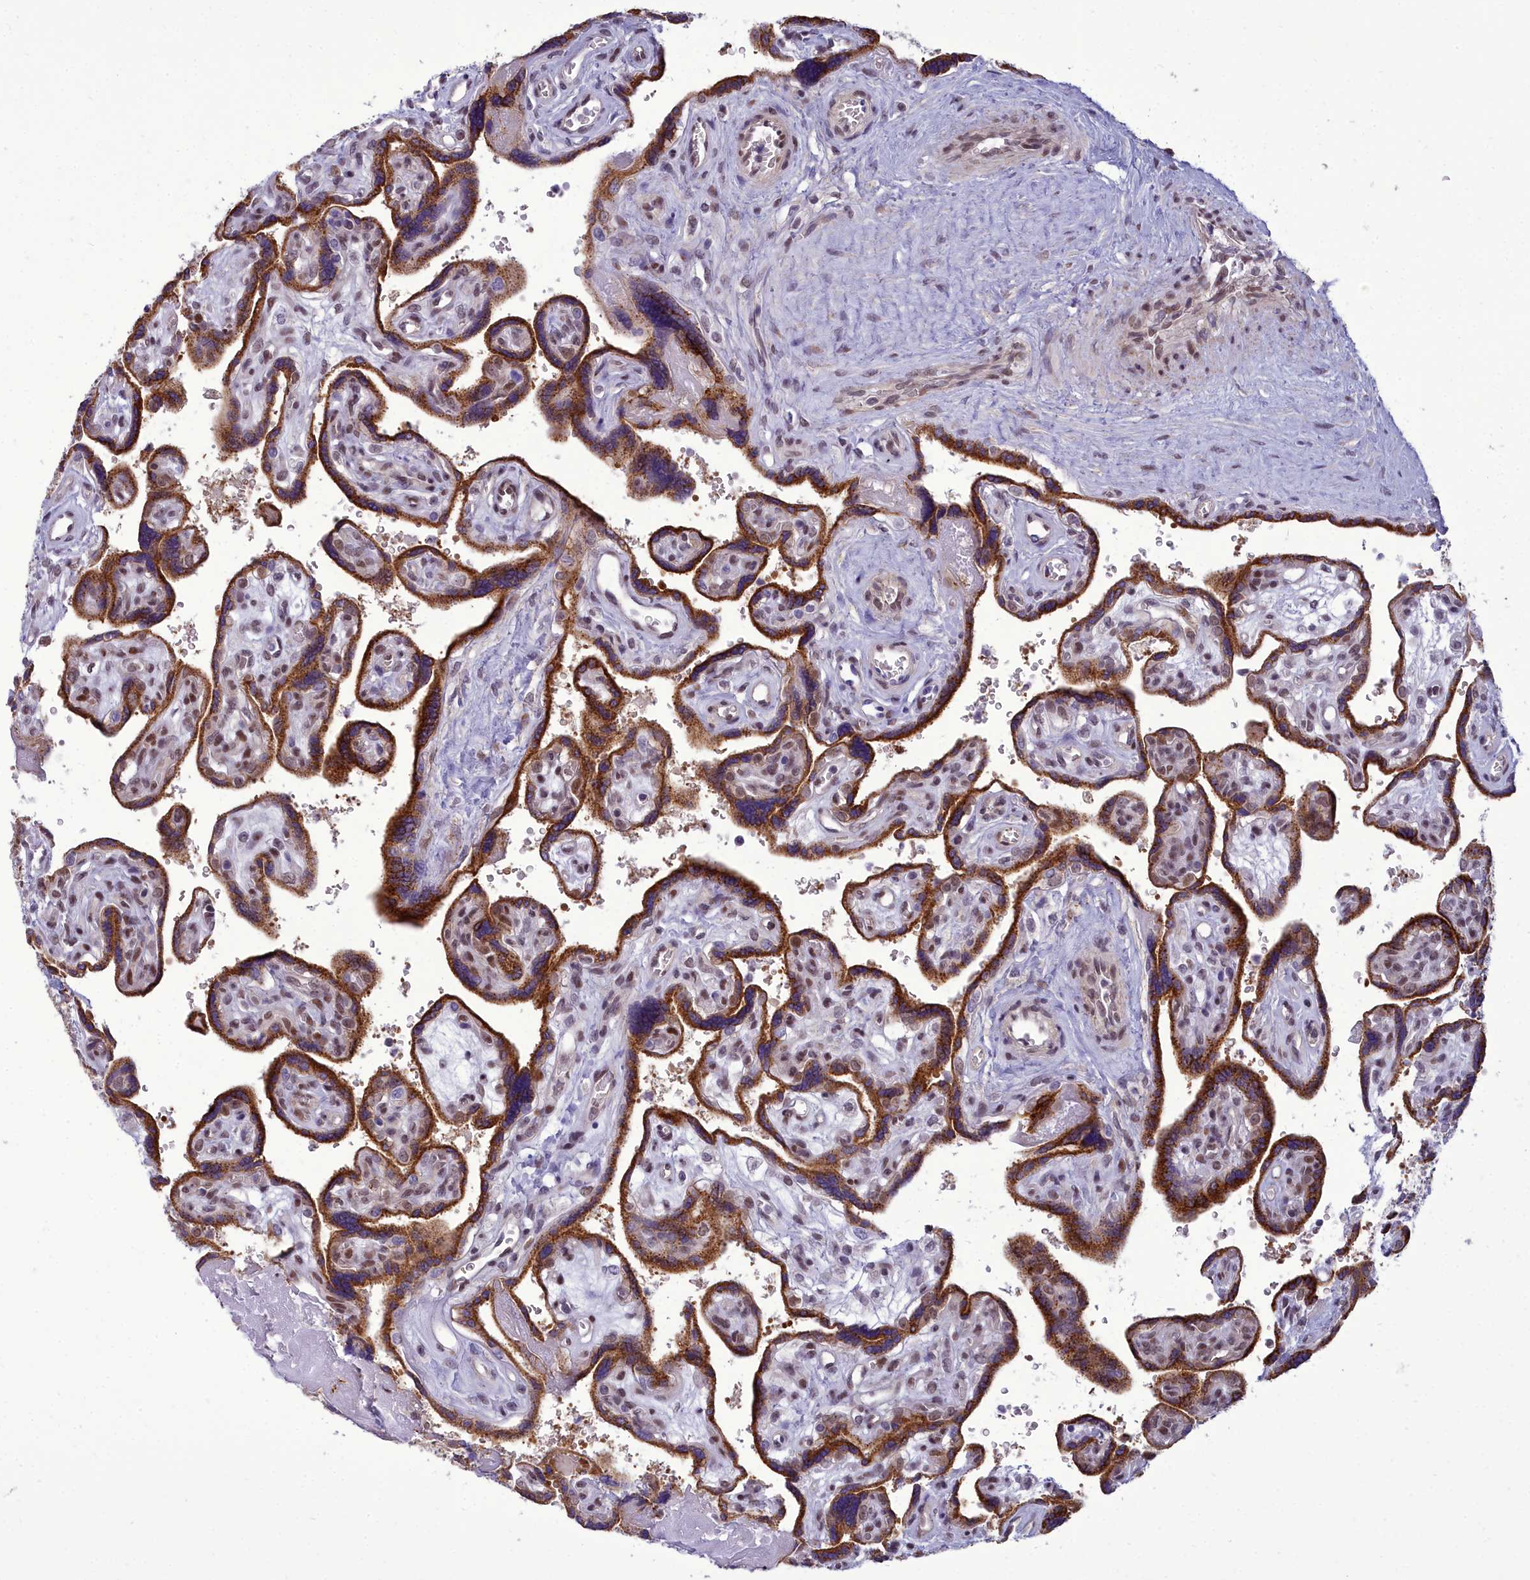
{"staining": {"intensity": "strong", "quantity": ">75%", "location": "cytoplasmic/membranous"}, "tissue": "placenta", "cell_type": "Trophoblastic cells", "image_type": "normal", "snomed": [{"axis": "morphology", "description": "Normal tissue, NOS"}, {"axis": "topography", "description": "Placenta"}], "caption": "This is an image of immunohistochemistry staining of benign placenta, which shows strong staining in the cytoplasmic/membranous of trophoblastic cells.", "gene": "CEACAM19", "patient": {"sex": "female", "age": 39}}